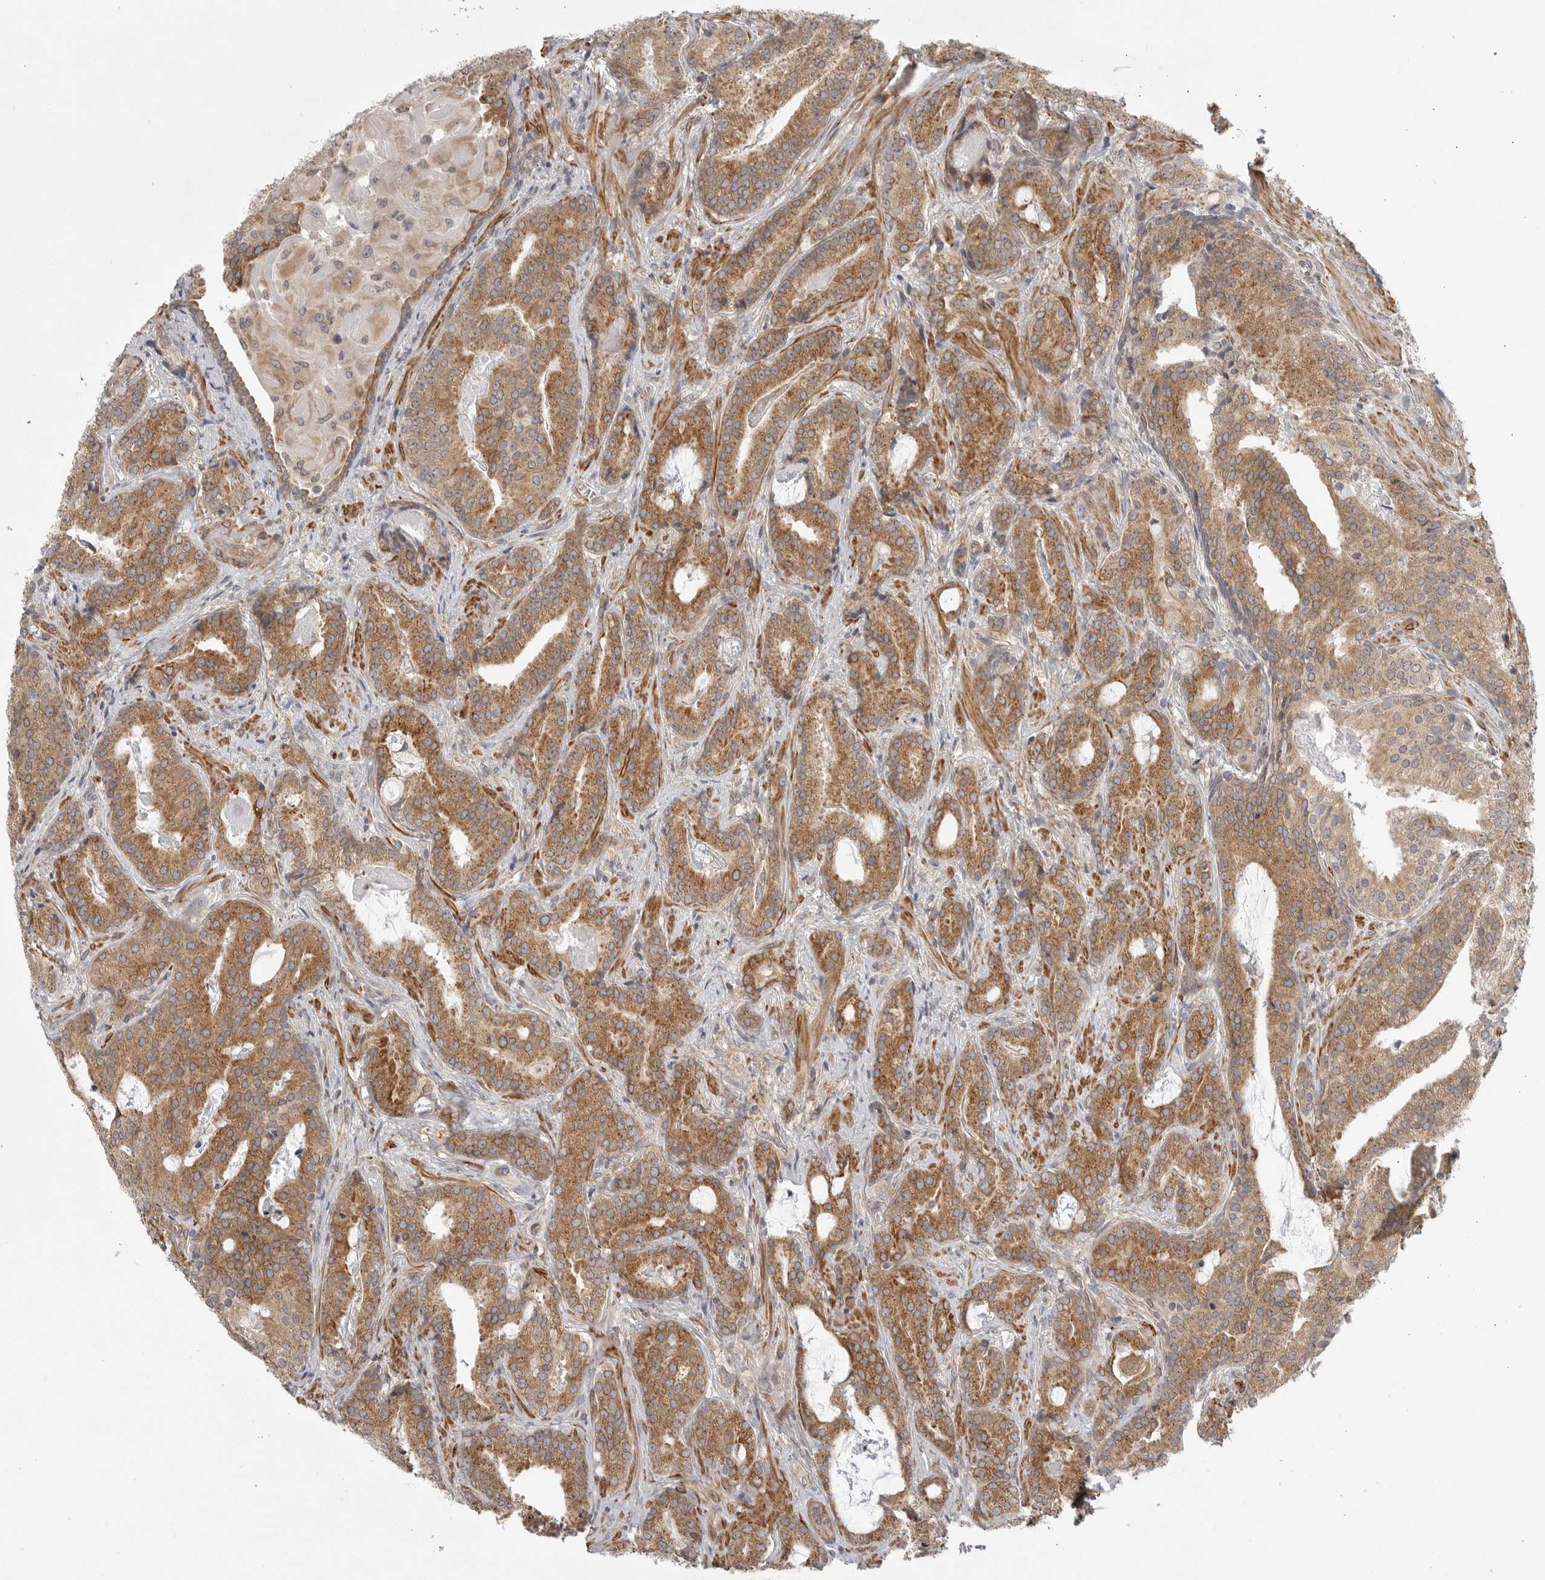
{"staining": {"intensity": "moderate", "quantity": ">75%", "location": "cytoplasmic/membranous"}, "tissue": "prostate cancer", "cell_type": "Tumor cells", "image_type": "cancer", "snomed": [{"axis": "morphology", "description": "Adenocarcinoma, Low grade"}, {"axis": "topography", "description": "Prostate"}], "caption": "This is a histology image of immunohistochemistry (IHC) staining of prostate cancer, which shows moderate expression in the cytoplasmic/membranous of tumor cells.", "gene": "CERS2", "patient": {"sex": "male", "age": 67}}